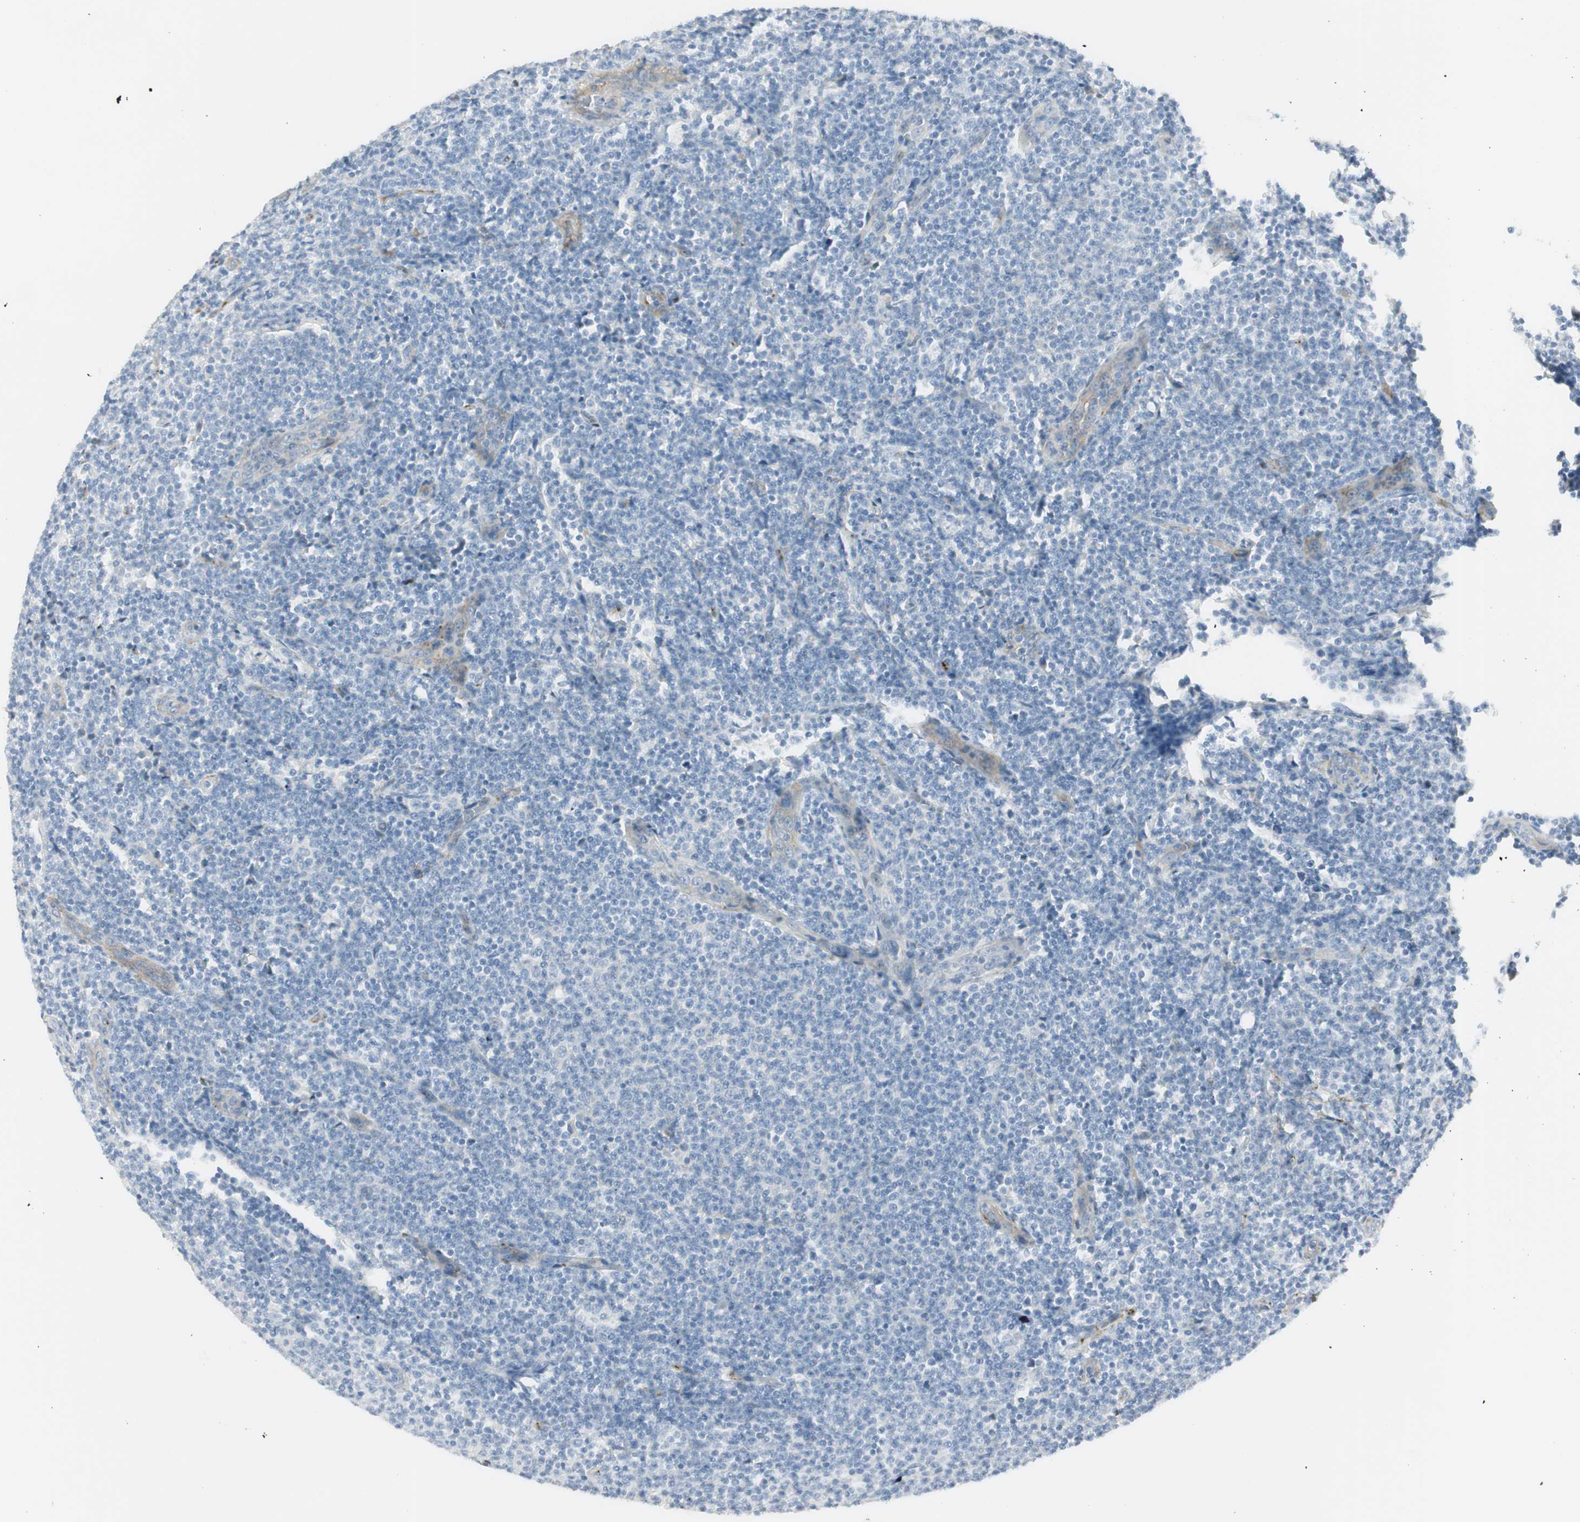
{"staining": {"intensity": "negative", "quantity": "none", "location": "none"}, "tissue": "lymphoma", "cell_type": "Tumor cells", "image_type": "cancer", "snomed": [{"axis": "morphology", "description": "Malignant lymphoma, non-Hodgkin's type, Low grade"}, {"axis": "topography", "description": "Lymph node"}], "caption": "Immunohistochemistry of human lymphoma shows no expression in tumor cells.", "gene": "CACNA2D1", "patient": {"sex": "male", "age": 66}}